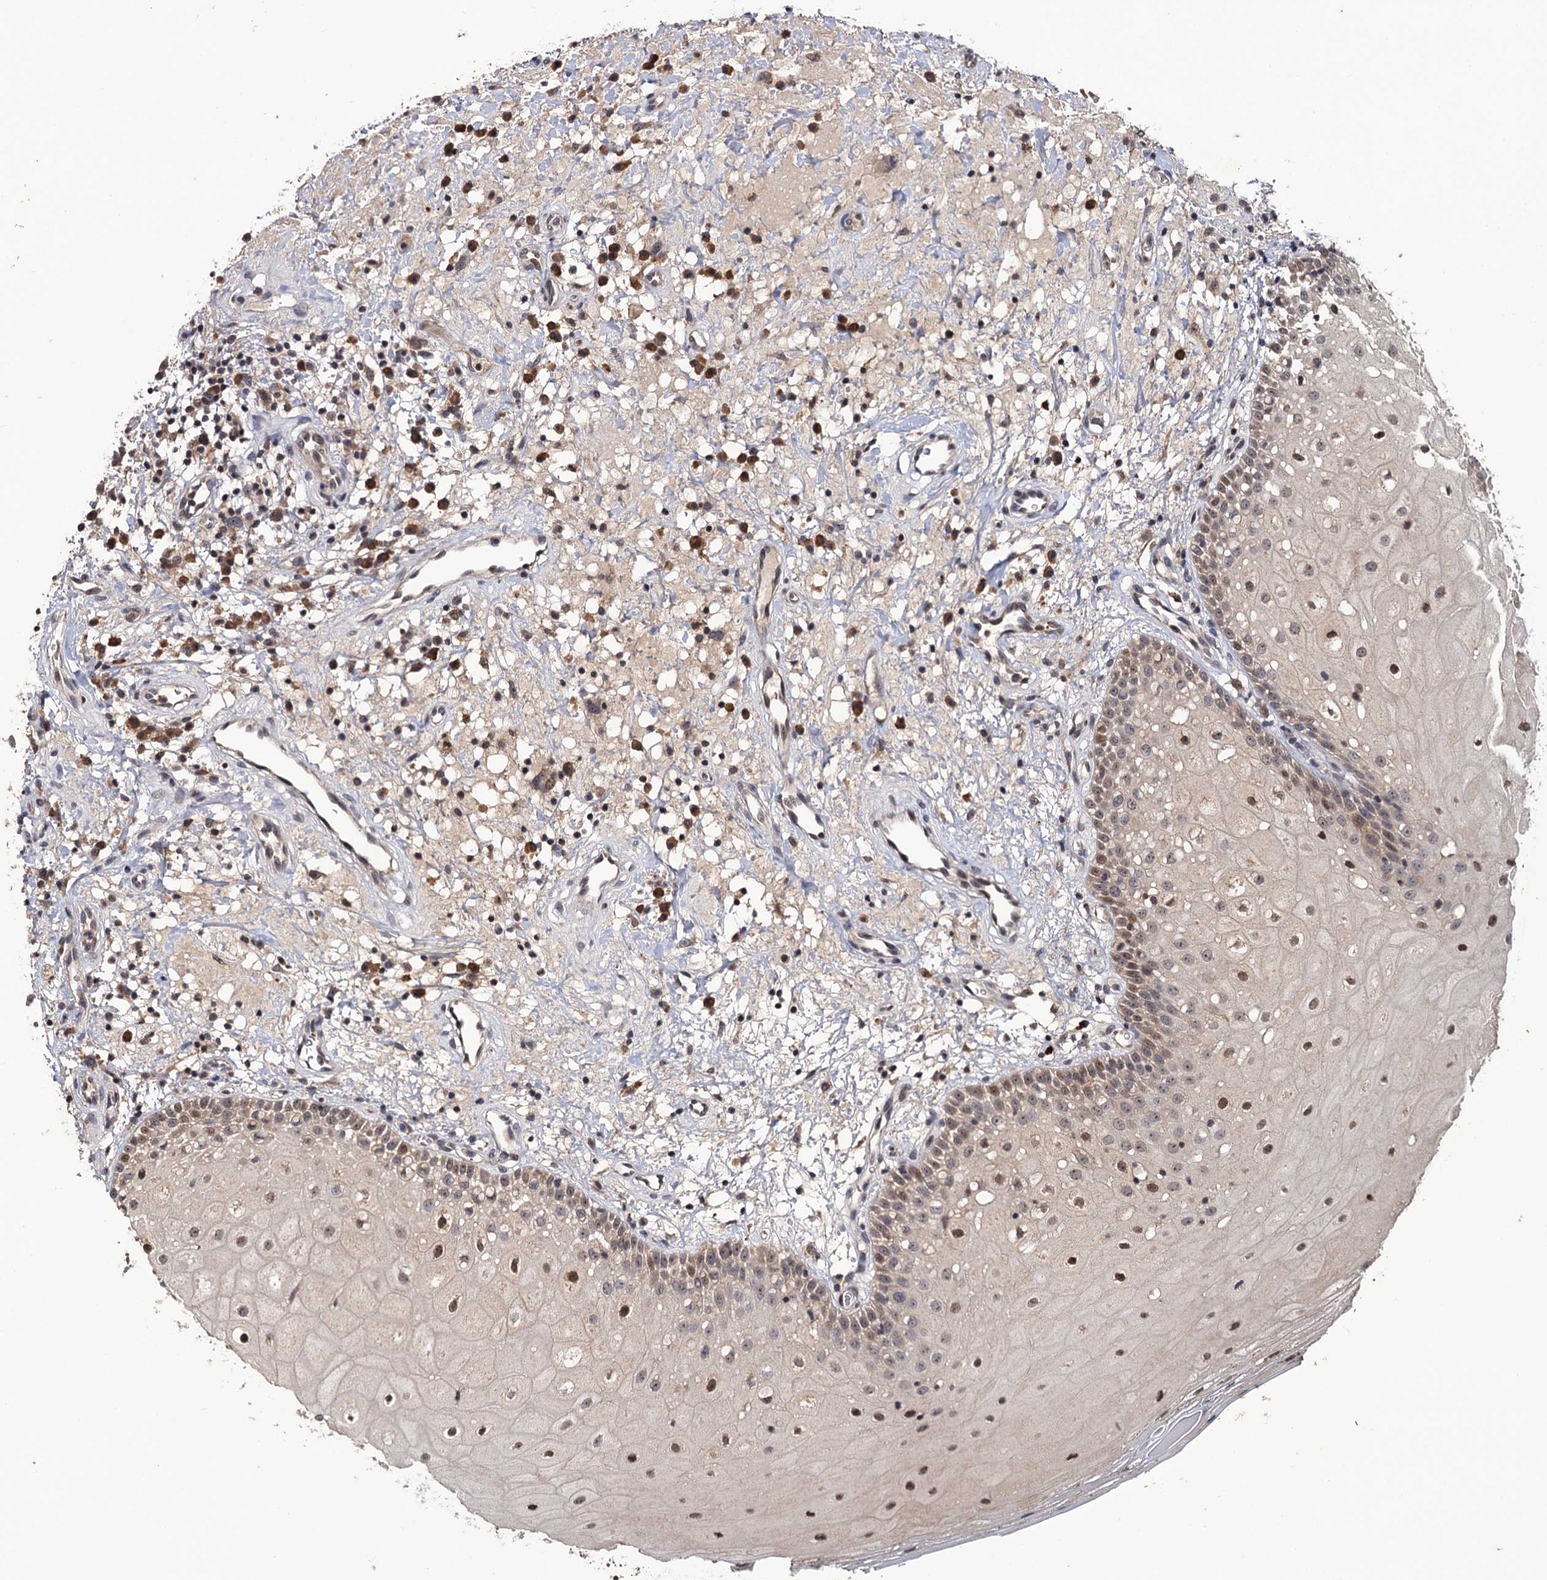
{"staining": {"intensity": "moderate", "quantity": "25%-75%", "location": "nuclear"}, "tissue": "oral mucosa", "cell_type": "Squamous epithelial cells", "image_type": "normal", "snomed": [{"axis": "morphology", "description": "Normal tissue, NOS"}, {"axis": "topography", "description": "Oral tissue"}], "caption": "This image demonstrates immunohistochemistry (IHC) staining of benign human oral mucosa, with medium moderate nuclear expression in about 25%-75% of squamous epithelial cells.", "gene": "LRRC63", "patient": {"sex": "male", "age": 74}}